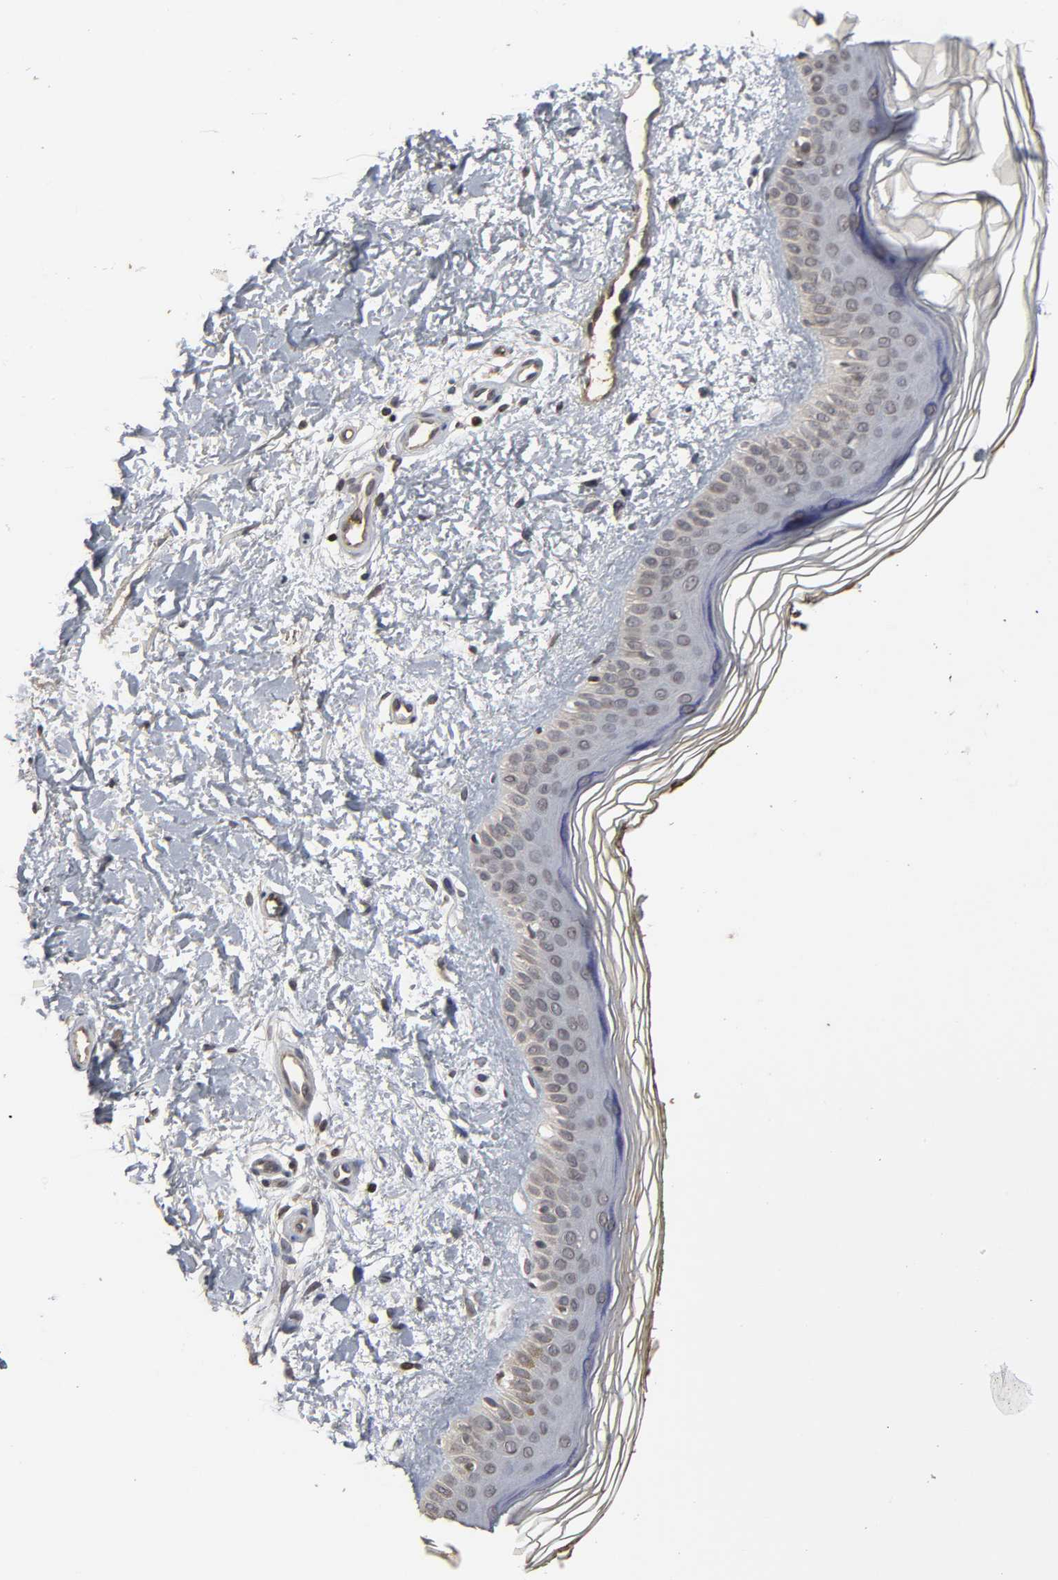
{"staining": {"intensity": "moderate", "quantity": ">75%", "location": "nuclear"}, "tissue": "skin", "cell_type": "Fibroblasts", "image_type": "normal", "snomed": [{"axis": "morphology", "description": "Normal tissue, NOS"}, {"axis": "topography", "description": "Skin"}], "caption": "Moderate nuclear expression for a protein is identified in about >75% of fibroblasts of normal skin using immunohistochemistry (IHC).", "gene": "CPN2", "patient": {"sex": "female", "age": 19}}